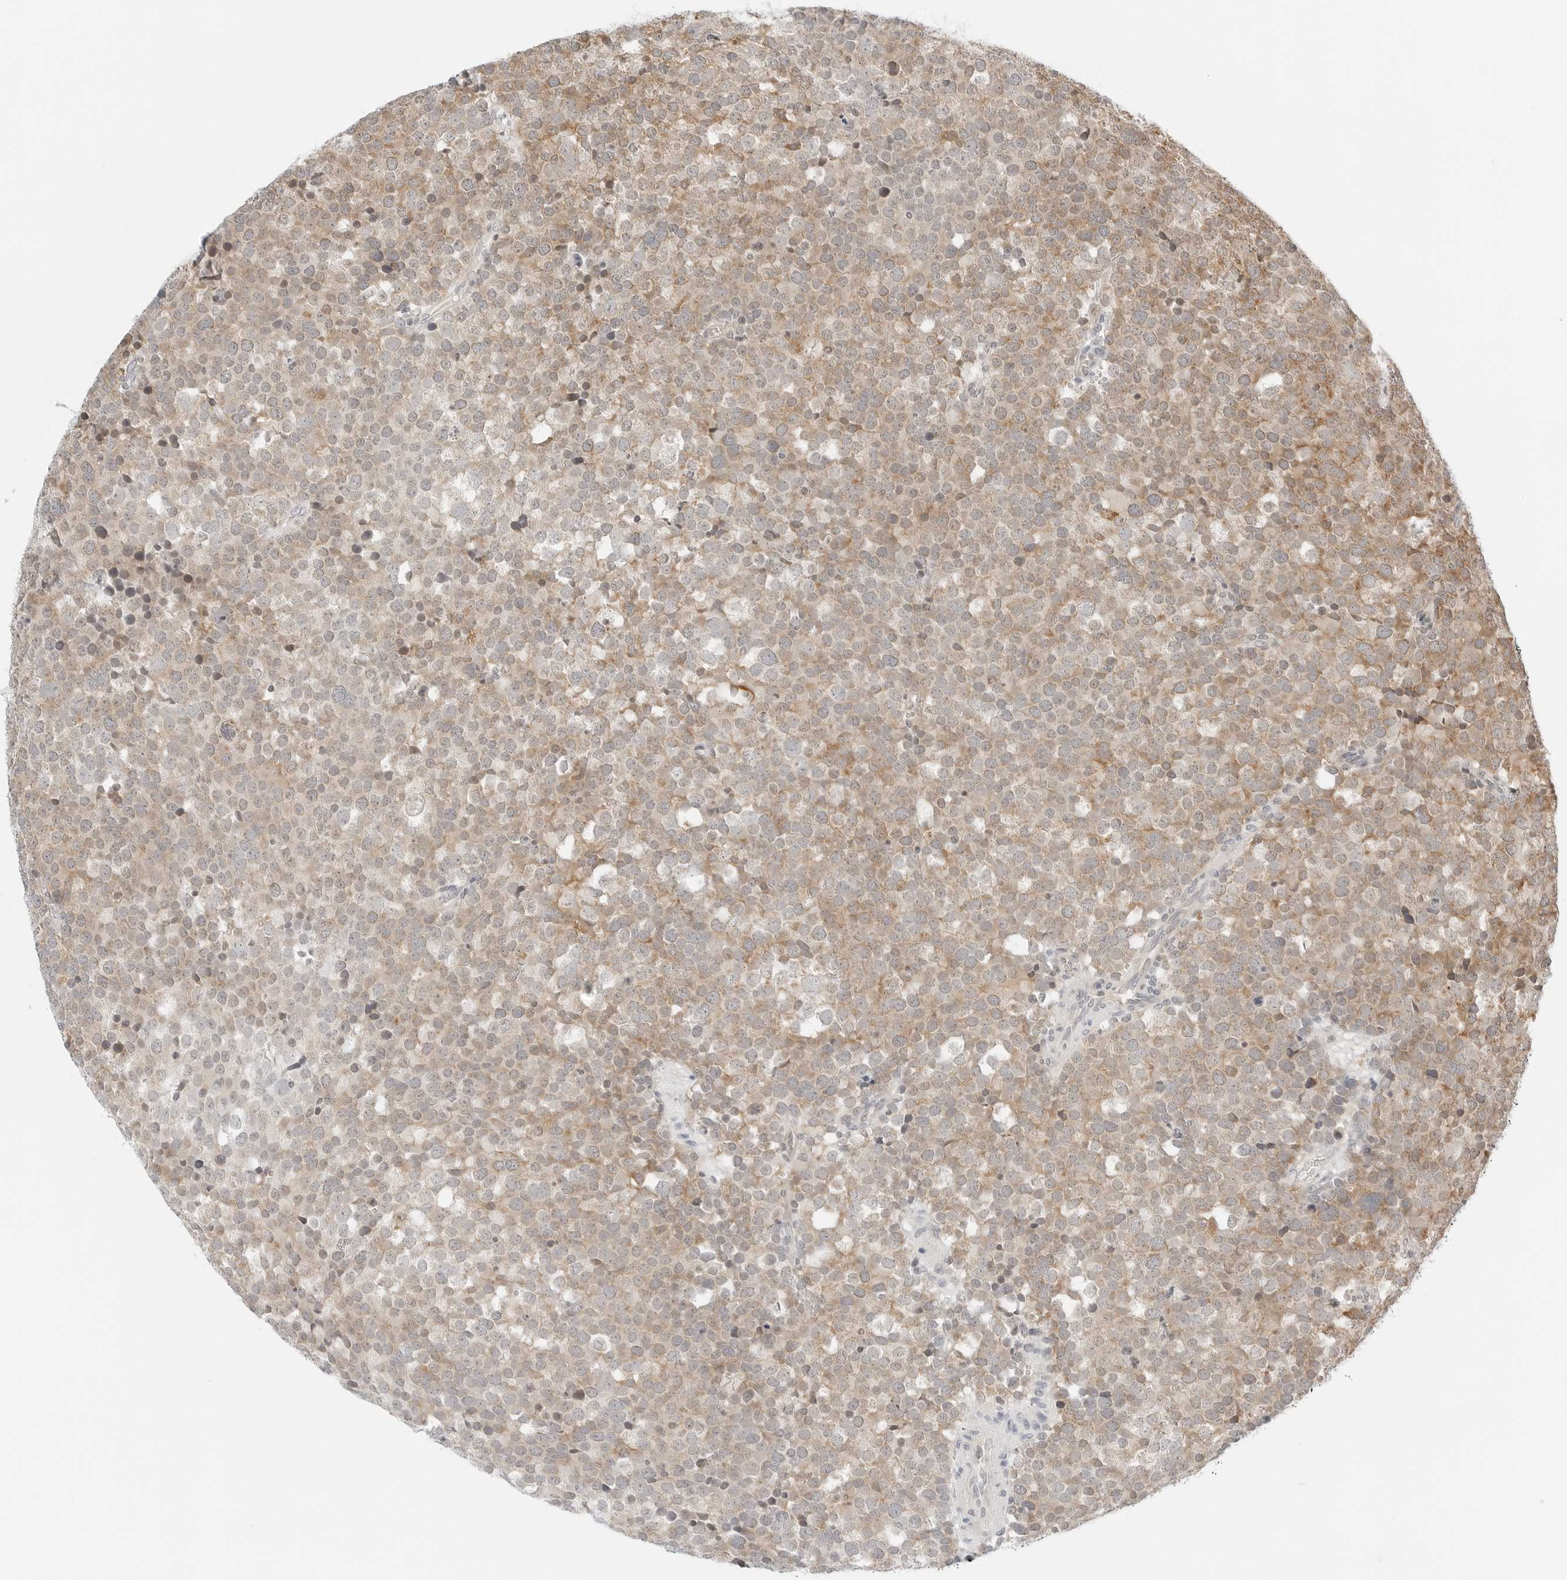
{"staining": {"intensity": "weak", "quantity": ">75%", "location": "cytoplasmic/membranous"}, "tissue": "testis cancer", "cell_type": "Tumor cells", "image_type": "cancer", "snomed": [{"axis": "morphology", "description": "Seminoma, NOS"}, {"axis": "topography", "description": "Testis"}], "caption": "Testis cancer (seminoma) was stained to show a protein in brown. There is low levels of weak cytoplasmic/membranous positivity in about >75% of tumor cells.", "gene": "IQCC", "patient": {"sex": "male", "age": 71}}